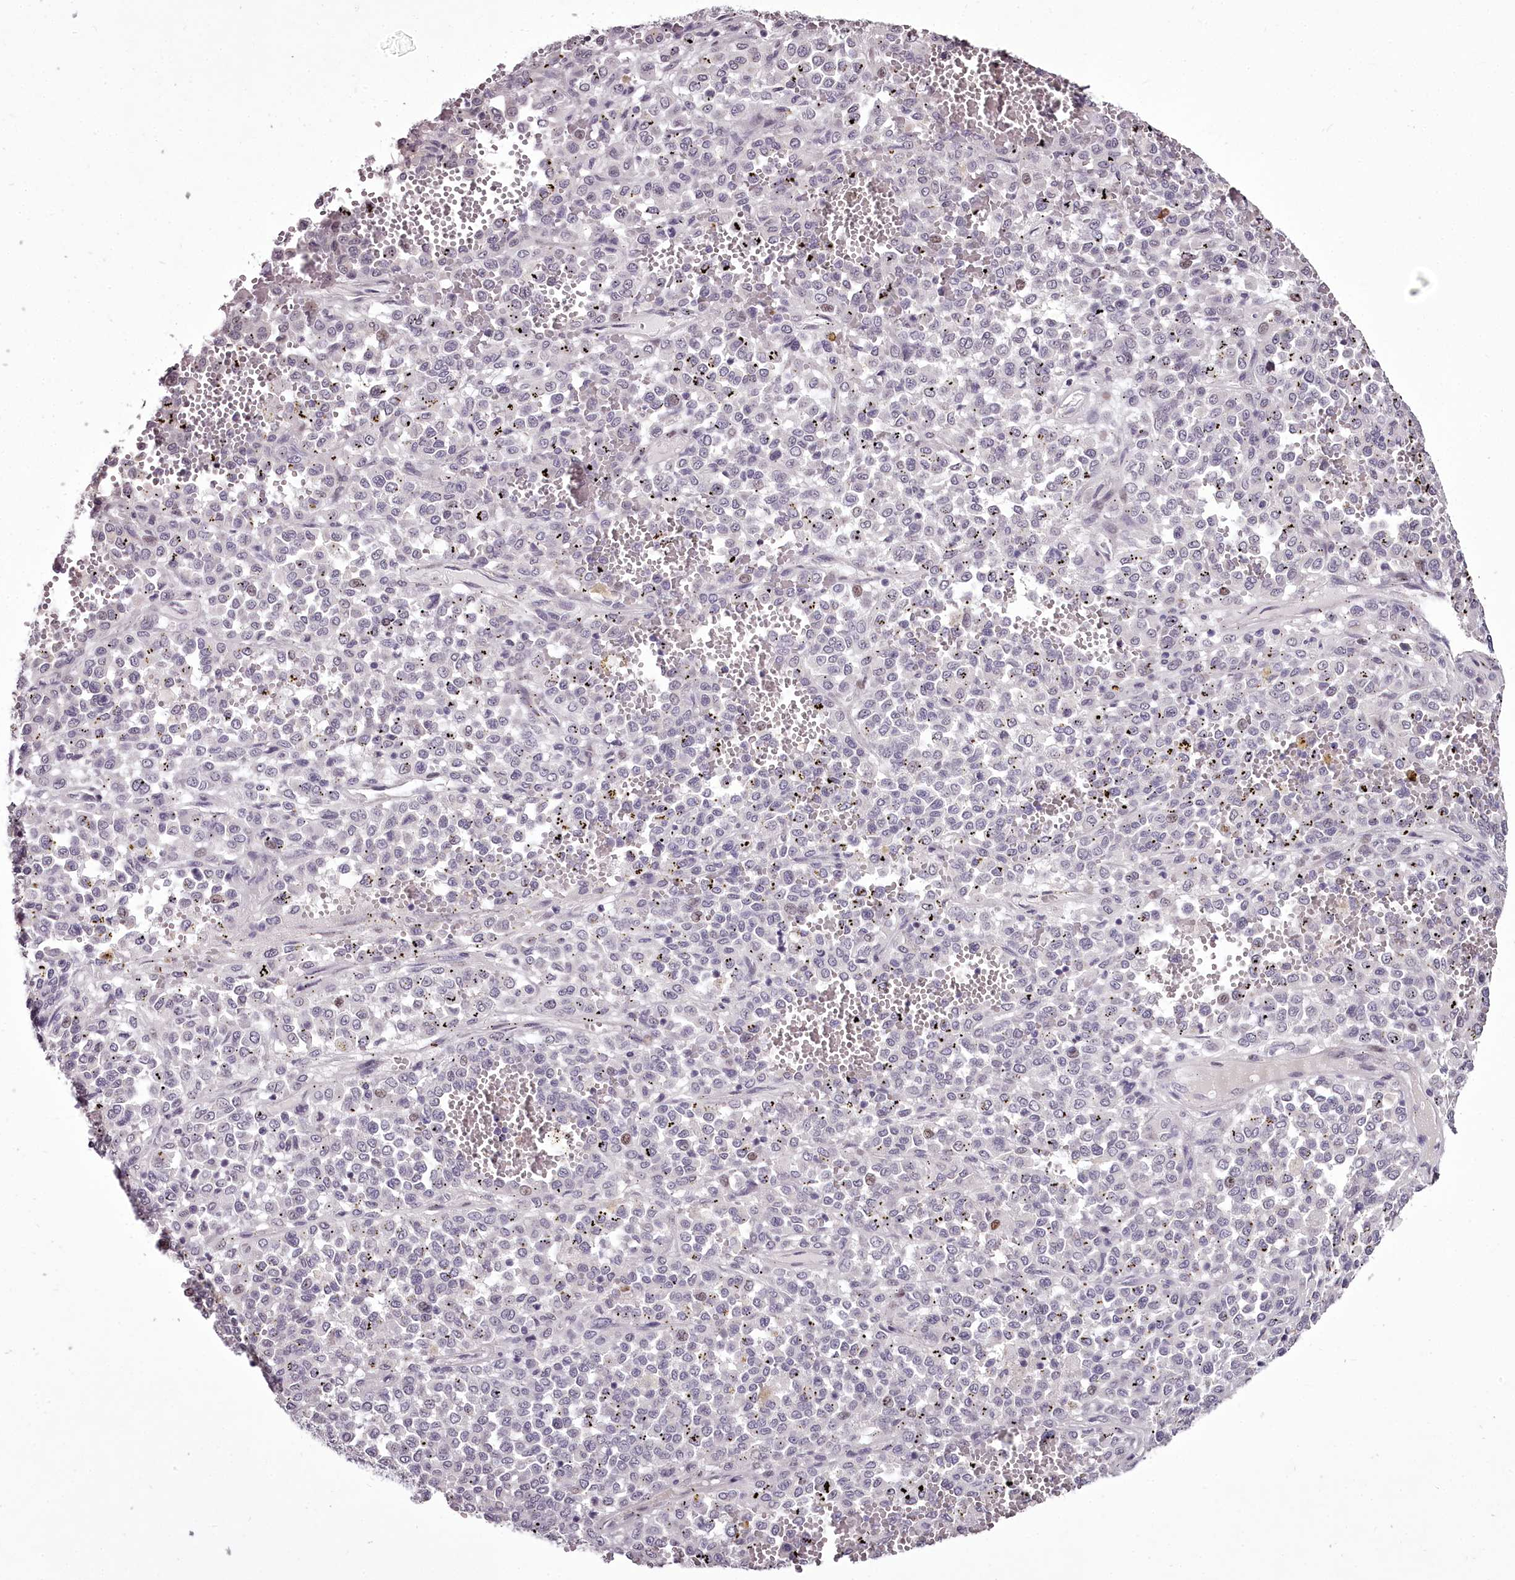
{"staining": {"intensity": "negative", "quantity": "none", "location": "none"}, "tissue": "melanoma", "cell_type": "Tumor cells", "image_type": "cancer", "snomed": [{"axis": "morphology", "description": "Malignant melanoma, Metastatic site"}, {"axis": "topography", "description": "Pancreas"}], "caption": "An IHC micrograph of melanoma is shown. There is no staining in tumor cells of melanoma.", "gene": "C1orf56", "patient": {"sex": "female", "age": 30}}